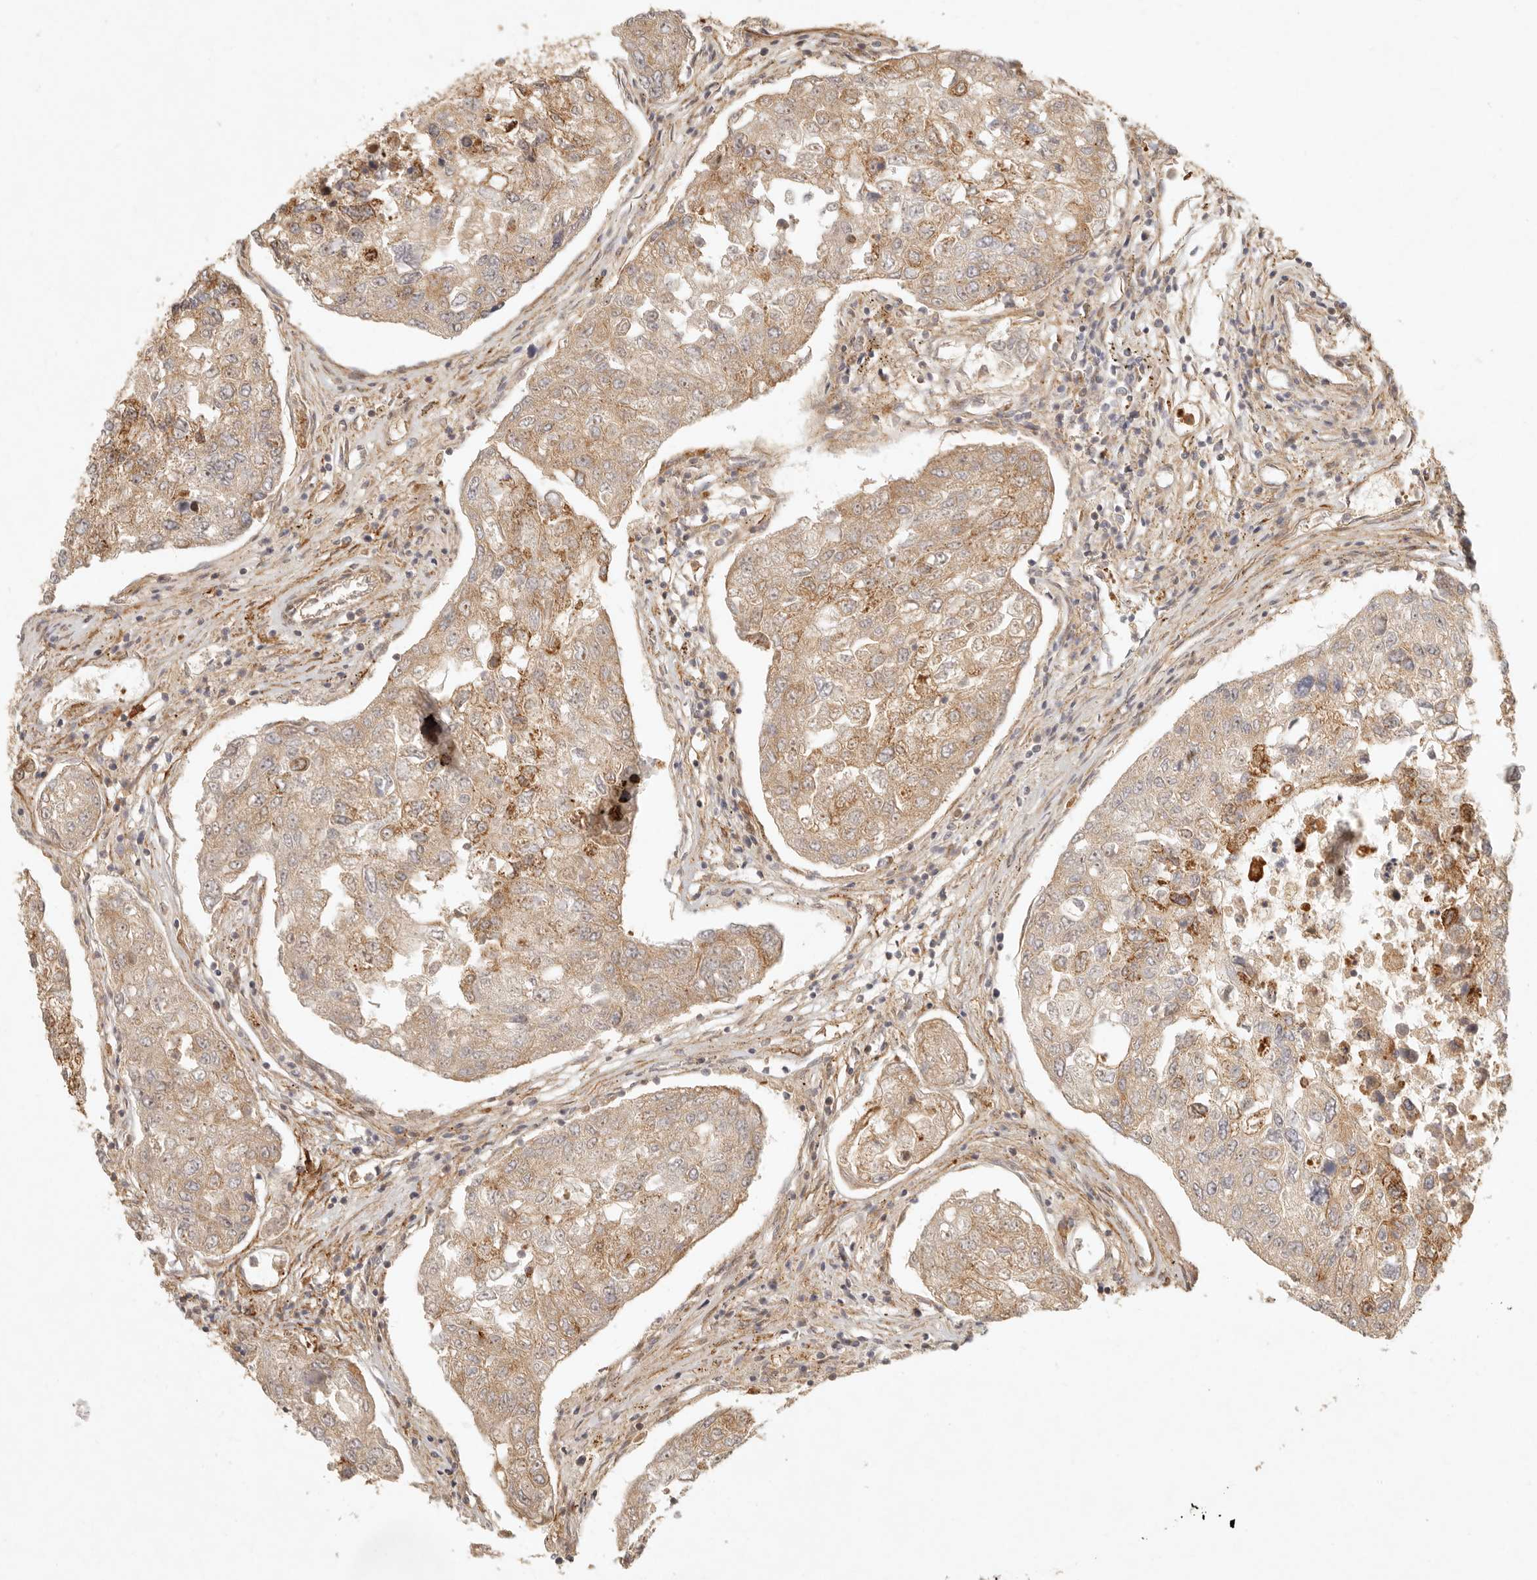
{"staining": {"intensity": "moderate", "quantity": "25%-75%", "location": "cytoplasmic/membranous"}, "tissue": "urothelial cancer", "cell_type": "Tumor cells", "image_type": "cancer", "snomed": [{"axis": "morphology", "description": "Urothelial carcinoma, High grade"}, {"axis": "topography", "description": "Lymph node"}, {"axis": "topography", "description": "Urinary bladder"}], "caption": "Tumor cells exhibit medium levels of moderate cytoplasmic/membranous staining in approximately 25%-75% of cells in urothelial cancer. The staining was performed using DAB (3,3'-diaminobenzidine), with brown indicating positive protein expression. Nuclei are stained blue with hematoxylin.", "gene": "KLHL38", "patient": {"sex": "male", "age": 51}}